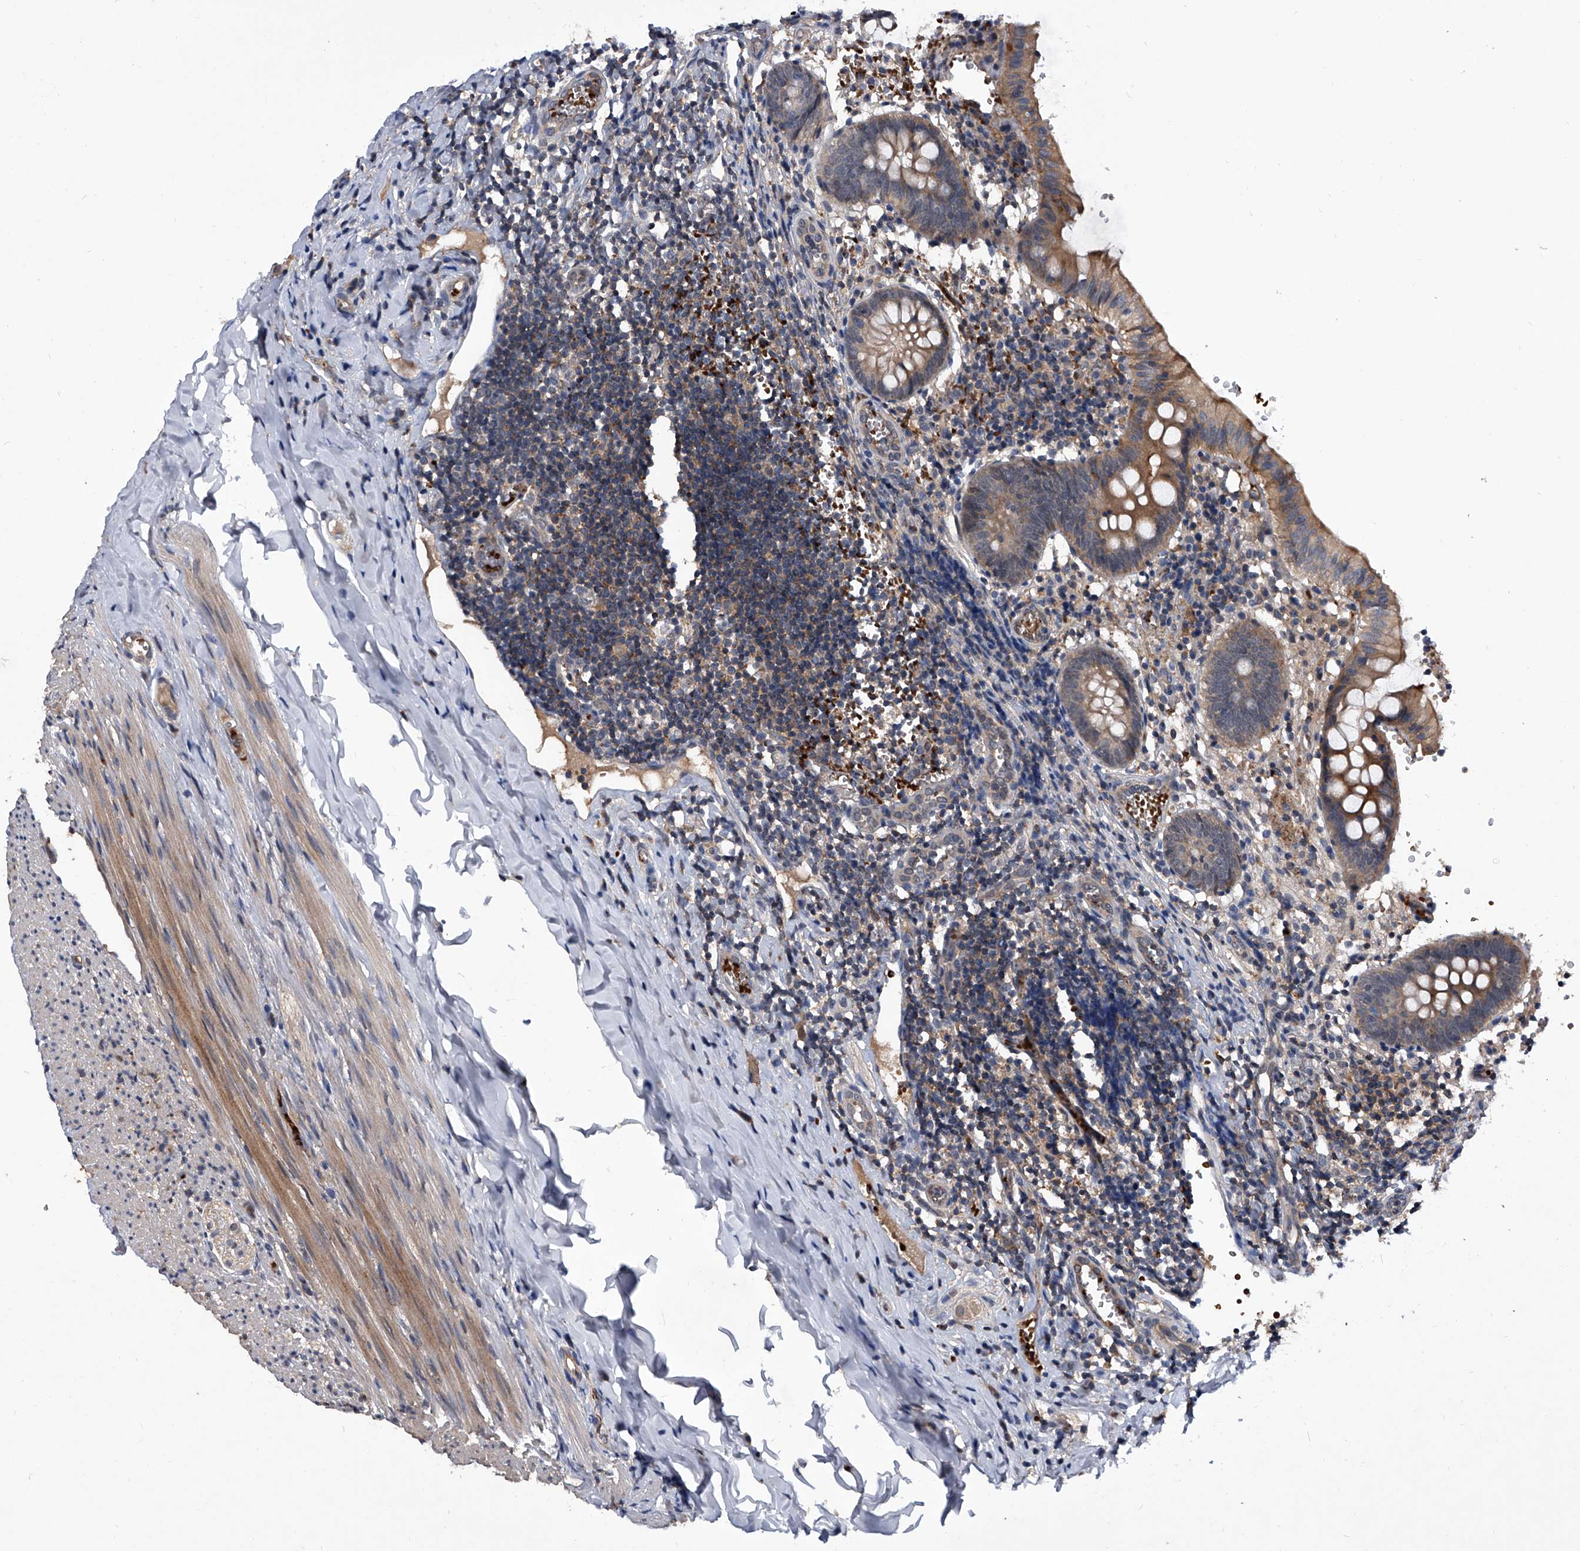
{"staining": {"intensity": "weak", "quantity": "<25%", "location": "cytoplasmic/membranous"}, "tissue": "appendix", "cell_type": "Glandular cells", "image_type": "normal", "snomed": [{"axis": "morphology", "description": "Normal tissue, NOS"}, {"axis": "topography", "description": "Appendix"}], "caption": "A photomicrograph of human appendix is negative for staining in glandular cells.", "gene": "ZNF30", "patient": {"sex": "male", "age": 8}}